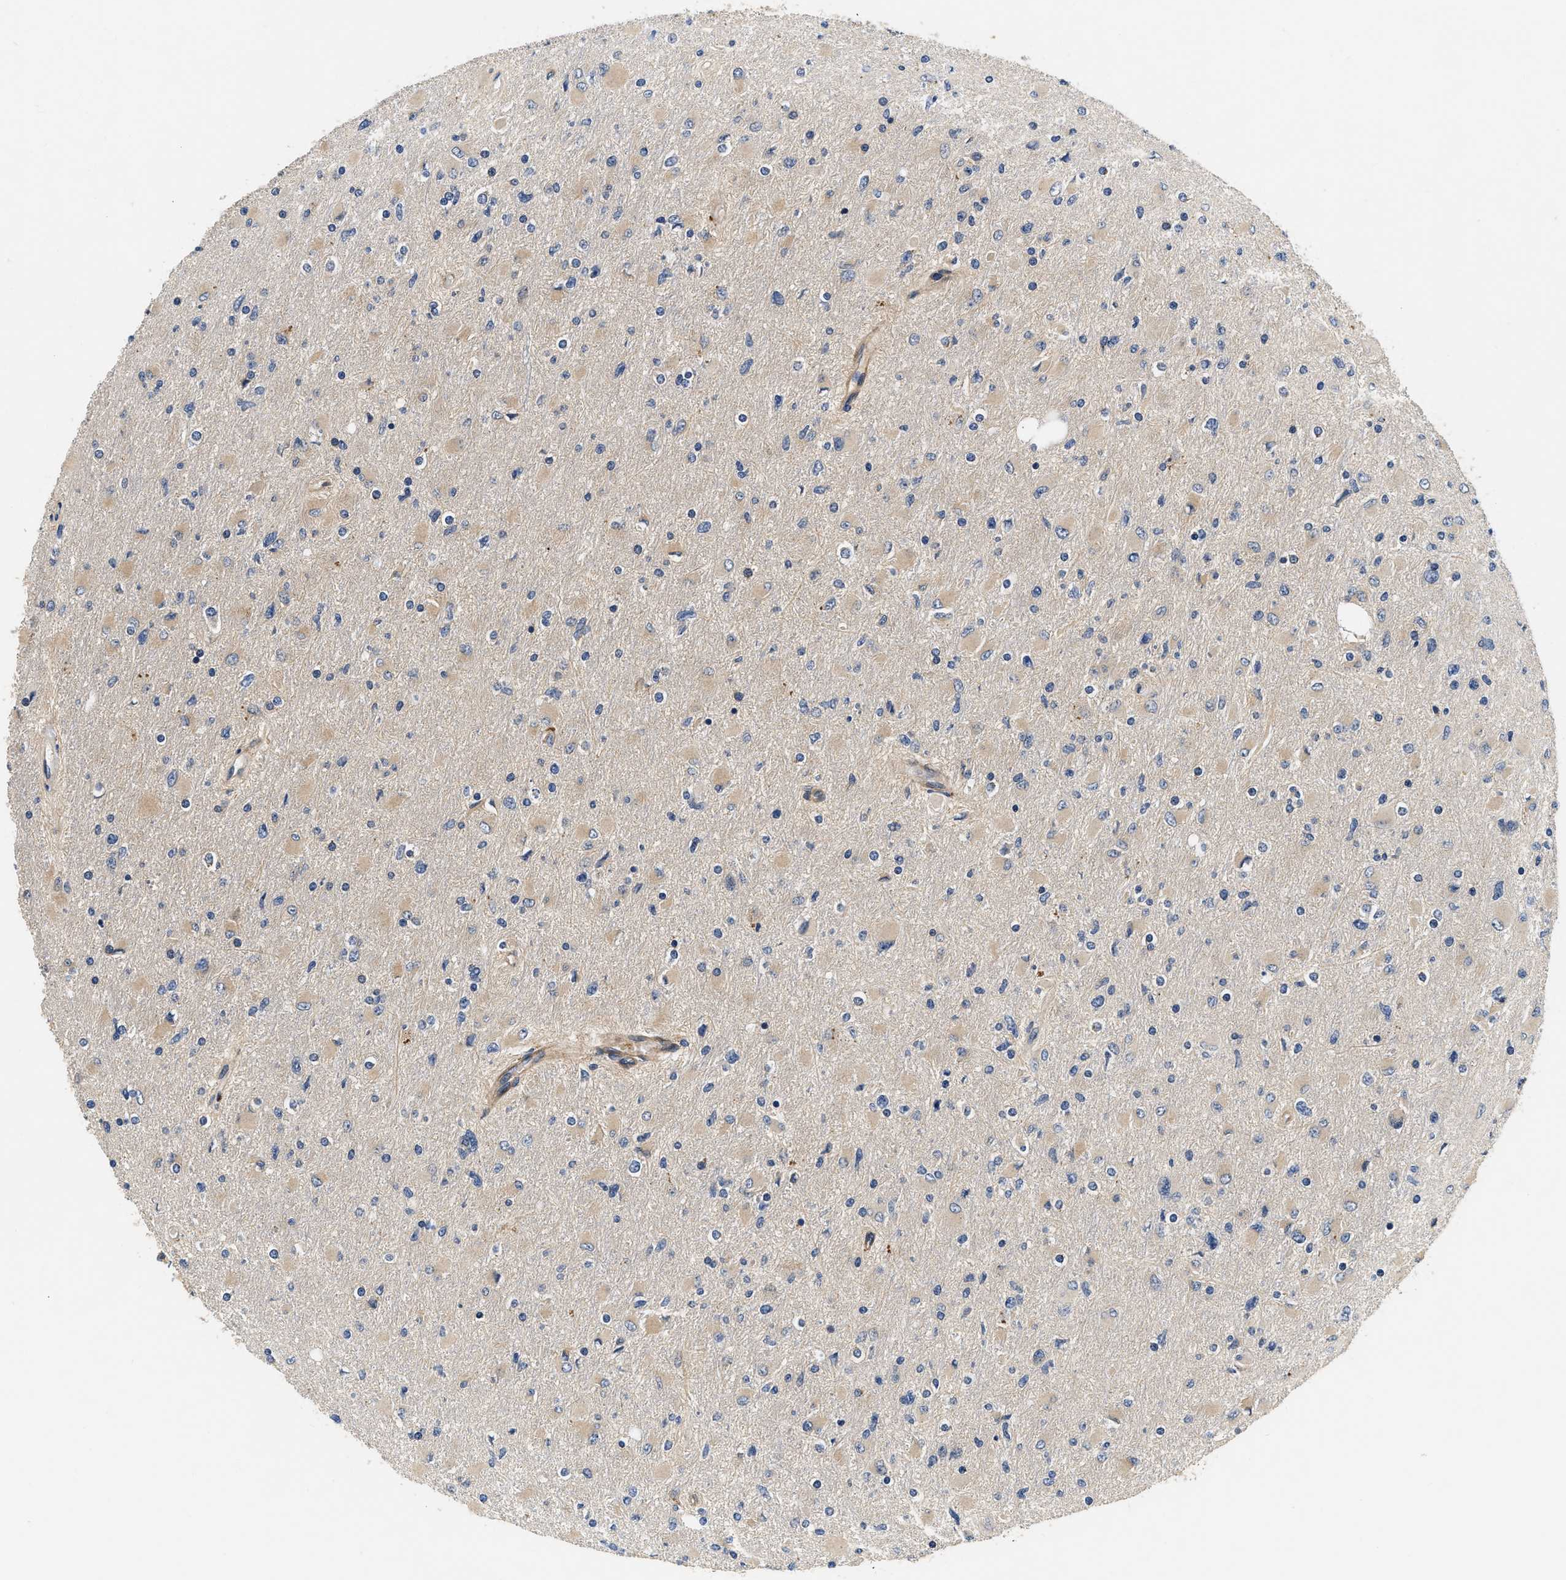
{"staining": {"intensity": "weak", "quantity": "25%-75%", "location": "cytoplasmic/membranous"}, "tissue": "glioma", "cell_type": "Tumor cells", "image_type": "cancer", "snomed": [{"axis": "morphology", "description": "Glioma, malignant, High grade"}, {"axis": "topography", "description": "Cerebral cortex"}], "caption": "DAB (3,3'-diaminobenzidine) immunohistochemical staining of glioma displays weak cytoplasmic/membranous protein positivity in approximately 25%-75% of tumor cells. (brown staining indicates protein expression, while blue staining denotes nuclei).", "gene": "NME6", "patient": {"sex": "female", "age": 36}}